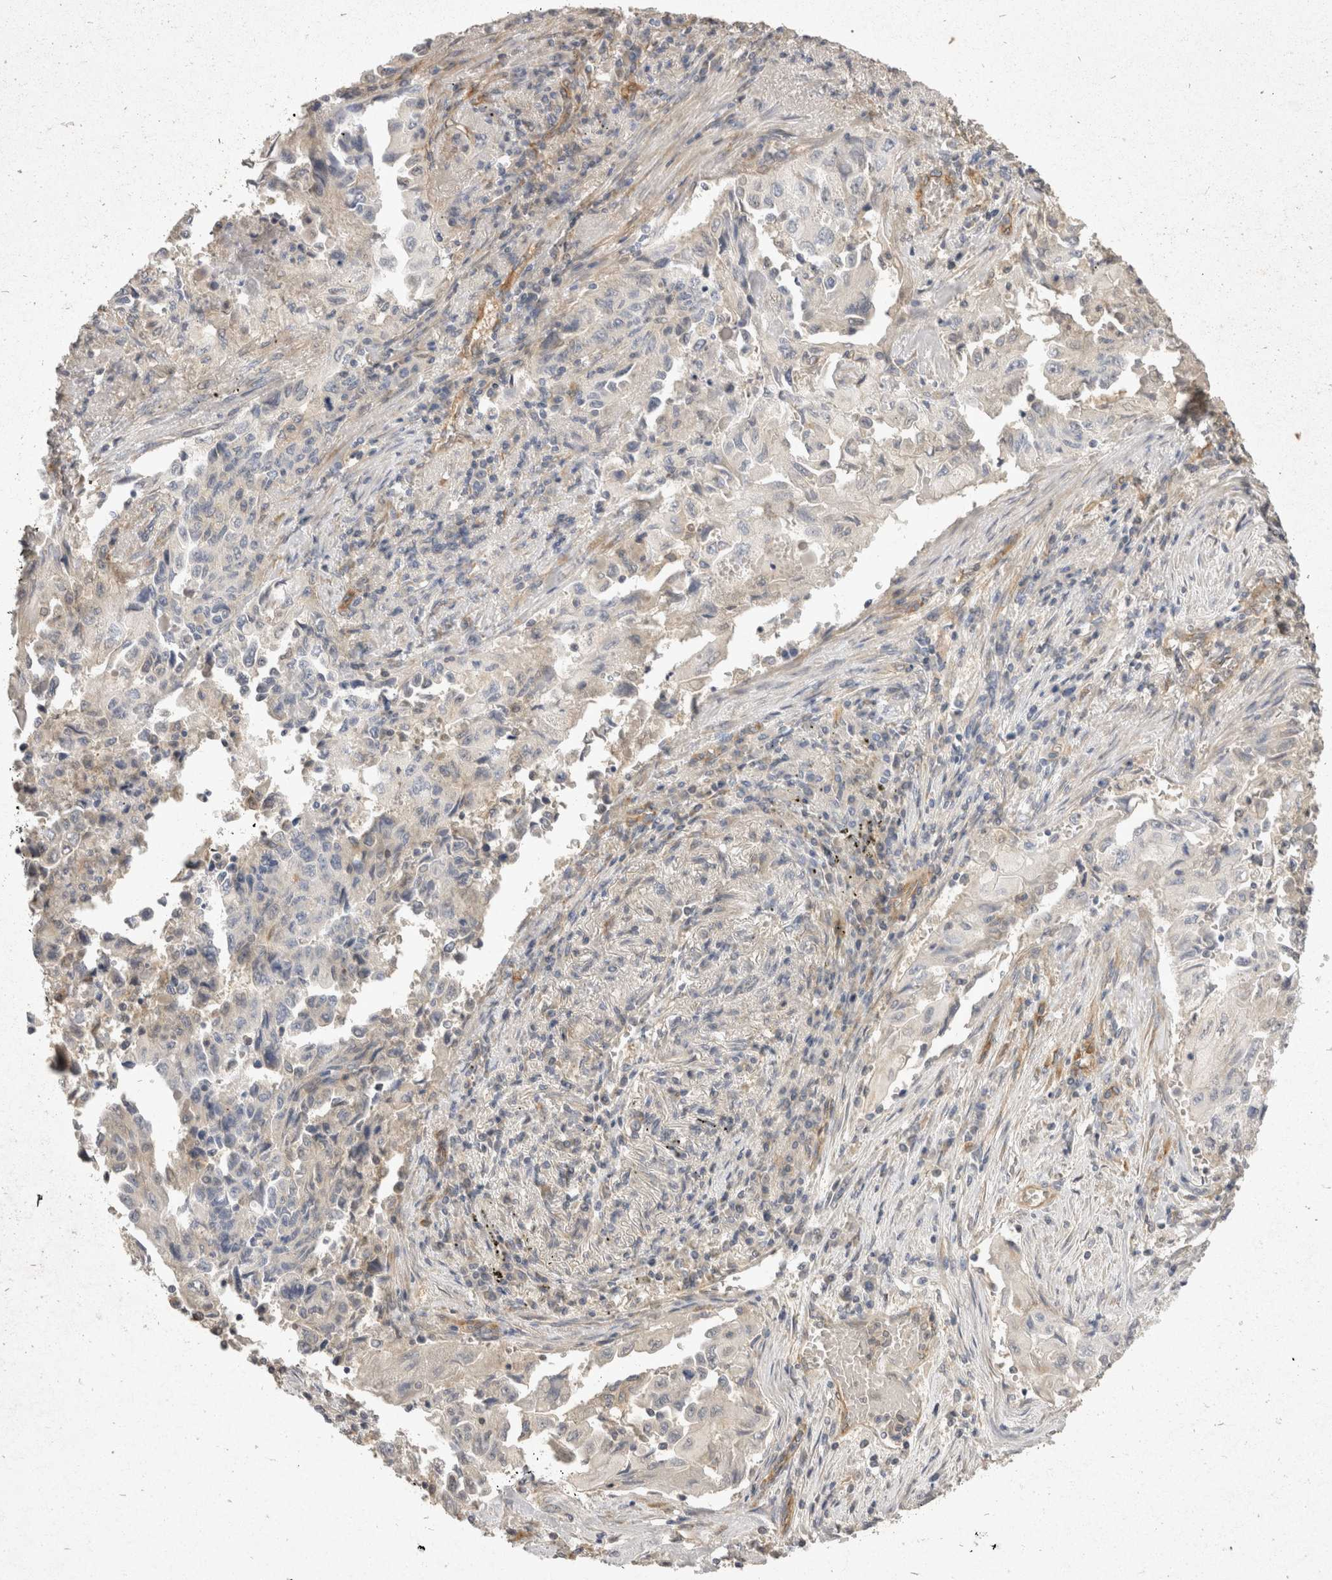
{"staining": {"intensity": "negative", "quantity": "none", "location": "none"}, "tissue": "lung cancer", "cell_type": "Tumor cells", "image_type": "cancer", "snomed": [{"axis": "morphology", "description": "Adenocarcinoma, NOS"}, {"axis": "topography", "description": "Lung"}], "caption": "Immunohistochemistry of lung cancer displays no positivity in tumor cells.", "gene": "EIF4G3", "patient": {"sex": "female", "age": 51}}